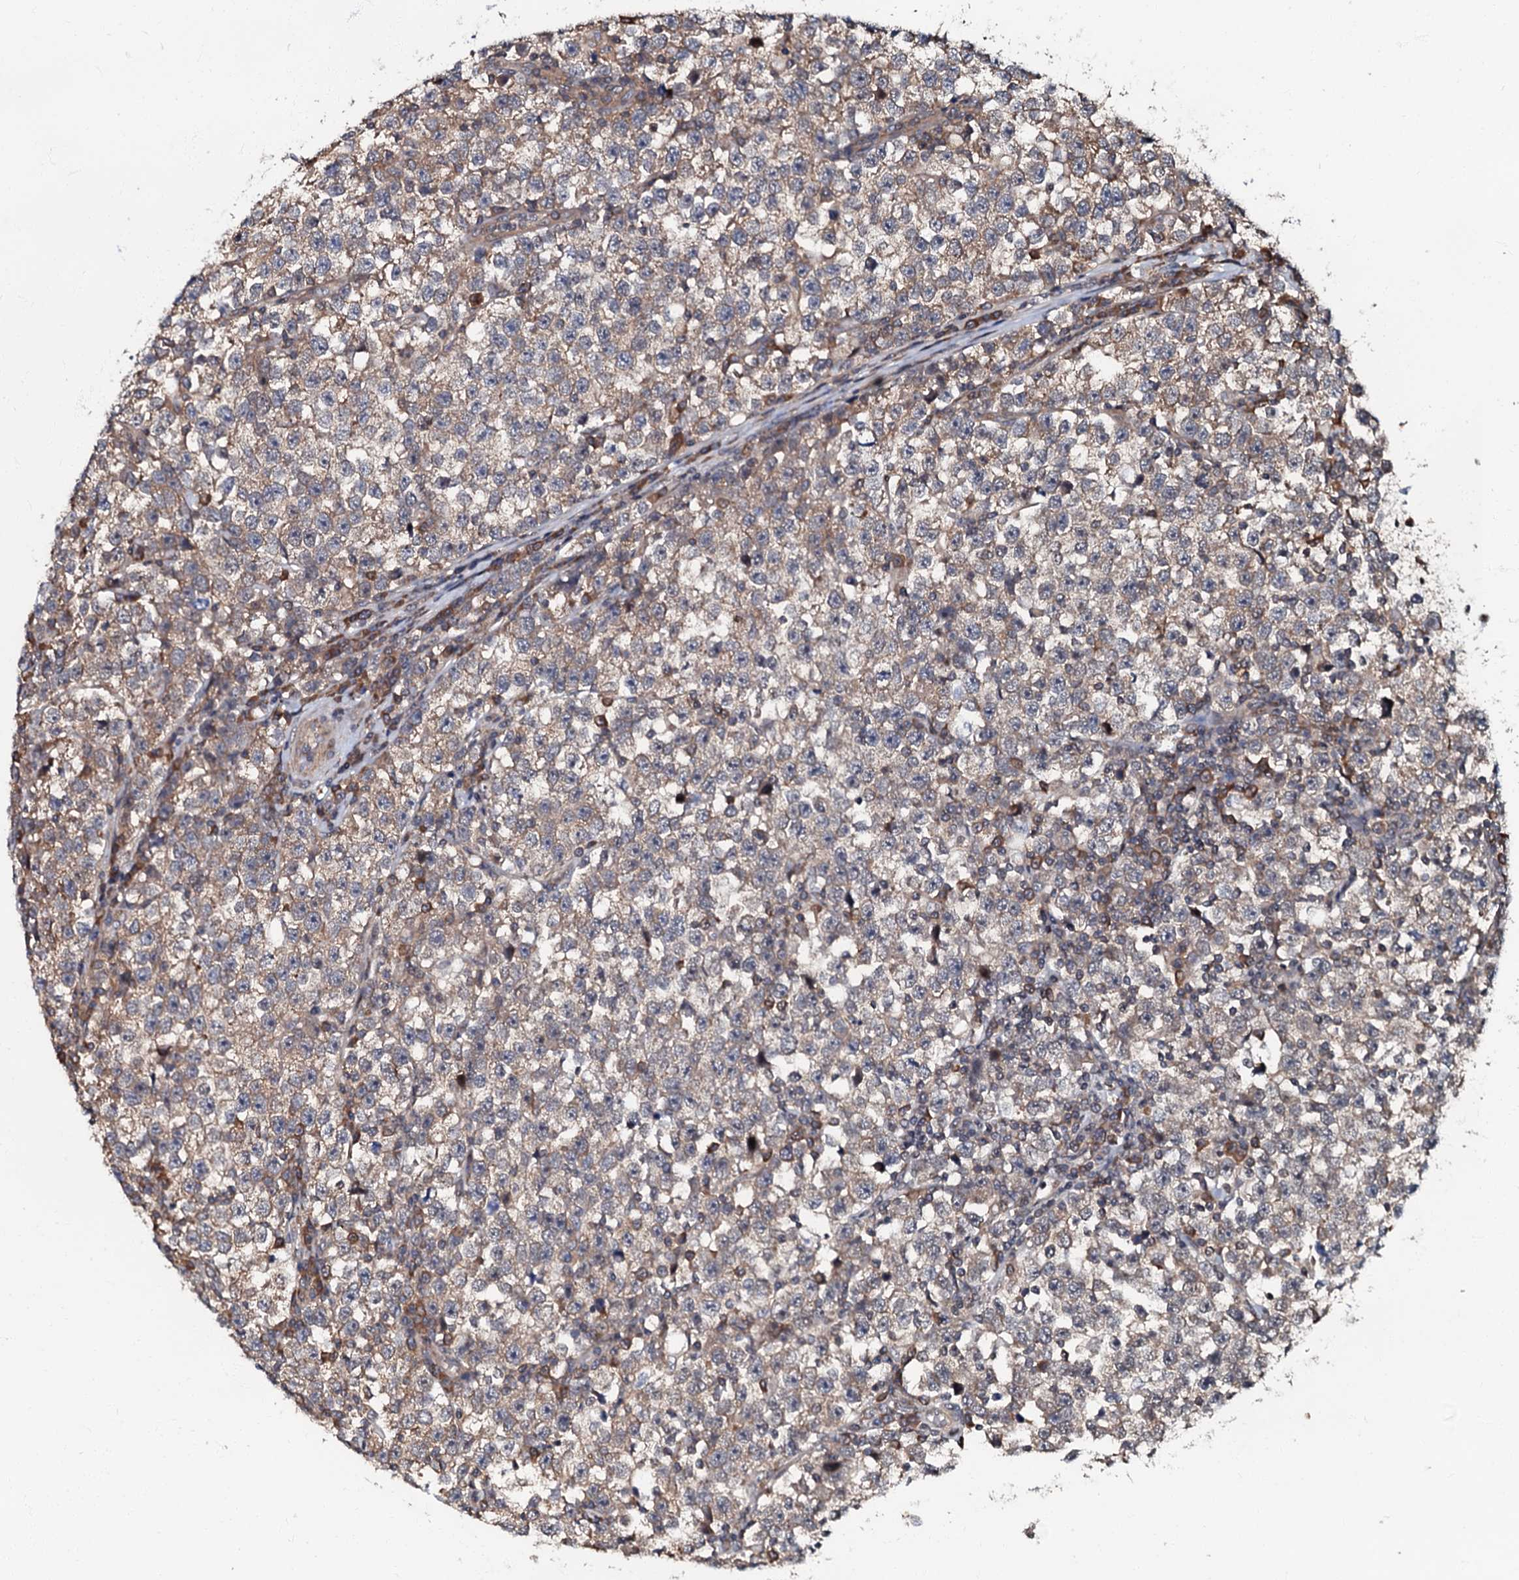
{"staining": {"intensity": "moderate", "quantity": "25%-75%", "location": "cytoplasmic/membranous"}, "tissue": "testis cancer", "cell_type": "Tumor cells", "image_type": "cancer", "snomed": [{"axis": "morphology", "description": "Normal tissue, NOS"}, {"axis": "morphology", "description": "Seminoma, NOS"}, {"axis": "topography", "description": "Testis"}], "caption": "Protein staining of testis cancer (seminoma) tissue demonstrates moderate cytoplasmic/membranous staining in approximately 25%-75% of tumor cells. (Stains: DAB (3,3'-diaminobenzidine) in brown, nuclei in blue, Microscopy: brightfield microscopy at high magnification).", "gene": "OSBP", "patient": {"sex": "male", "age": 43}}